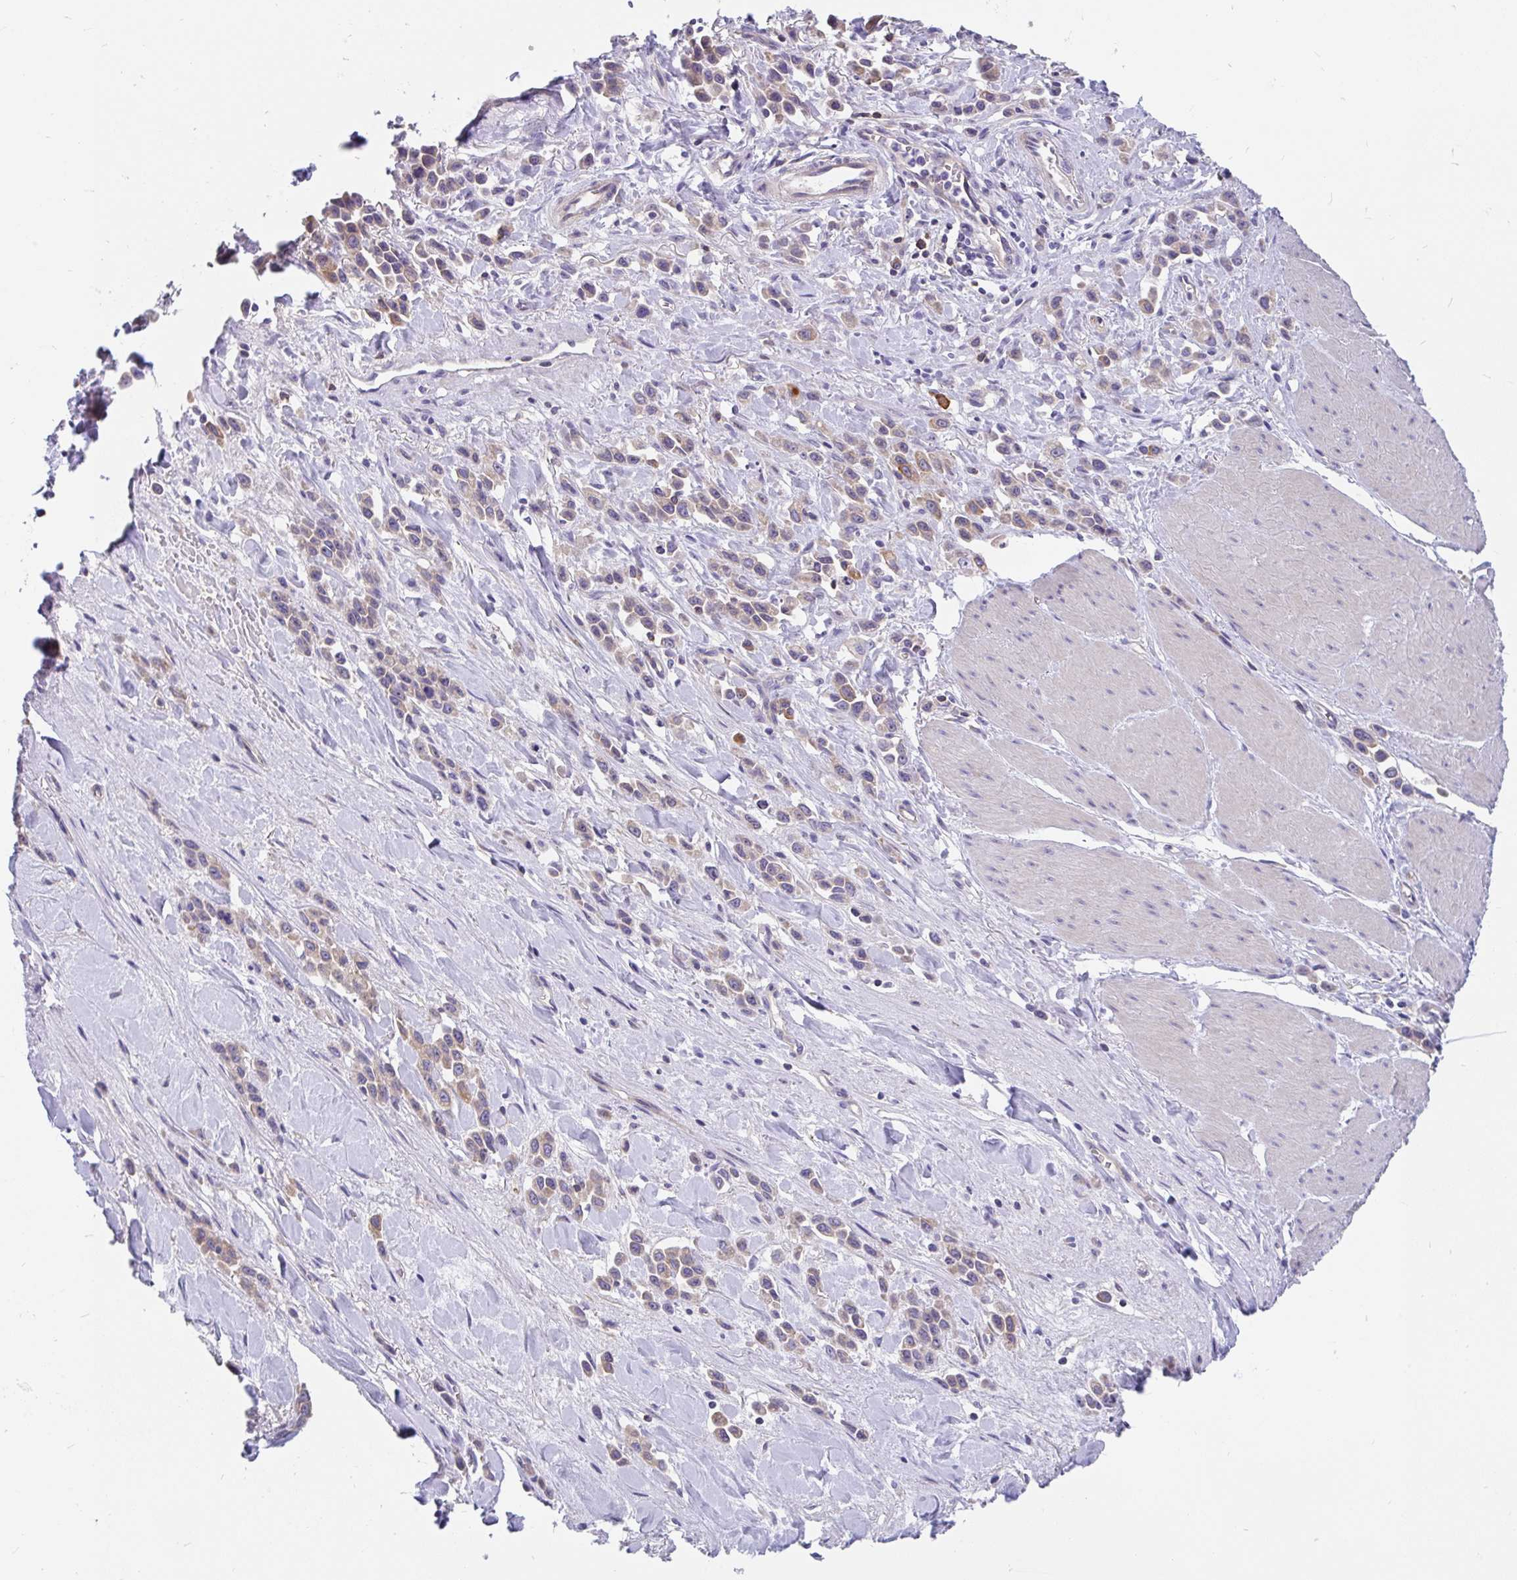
{"staining": {"intensity": "weak", "quantity": "25%-75%", "location": "cytoplasmic/membranous"}, "tissue": "stomach cancer", "cell_type": "Tumor cells", "image_type": "cancer", "snomed": [{"axis": "morphology", "description": "Adenocarcinoma, NOS"}, {"axis": "topography", "description": "Stomach"}], "caption": "There is low levels of weak cytoplasmic/membranous staining in tumor cells of stomach adenocarcinoma, as demonstrated by immunohistochemical staining (brown color).", "gene": "LRRC26", "patient": {"sex": "male", "age": 47}}